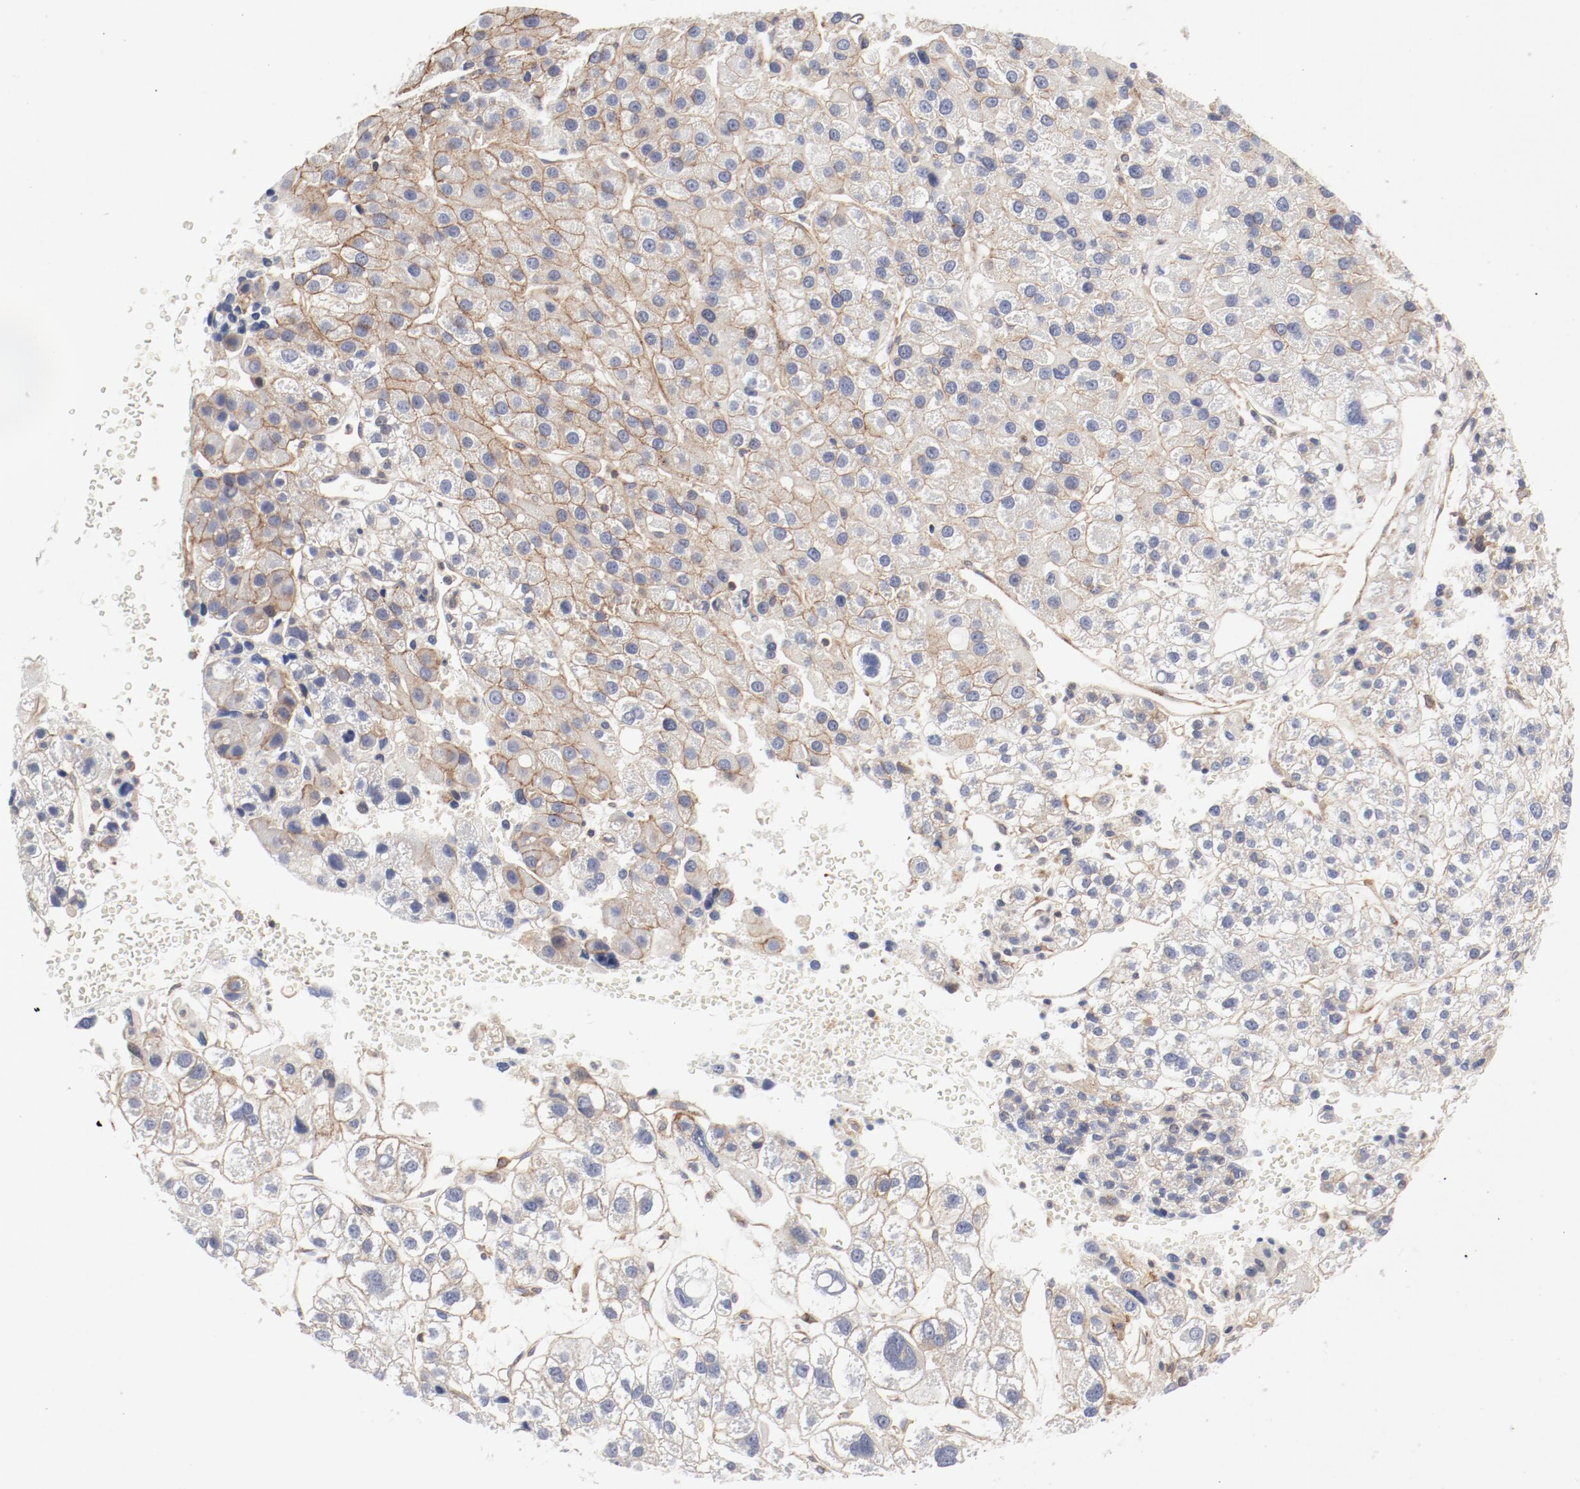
{"staining": {"intensity": "moderate", "quantity": "25%-75%", "location": "cytoplasmic/membranous"}, "tissue": "liver cancer", "cell_type": "Tumor cells", "image_type": "cancer", "snomed": [{"axis": "morphology", "description": "Carcinoma, Hepatocellular, NOS"}, {"axis": "topography", "description": "Liver"}], "caption": "Moderate cytoplasmic/membranous positivity is appreciated in about 25%-75% of tumor cells in liver hepatocellular carcinoma.", "gene": "AP2A1", "patient": {"sex": "female", "age": 85}}